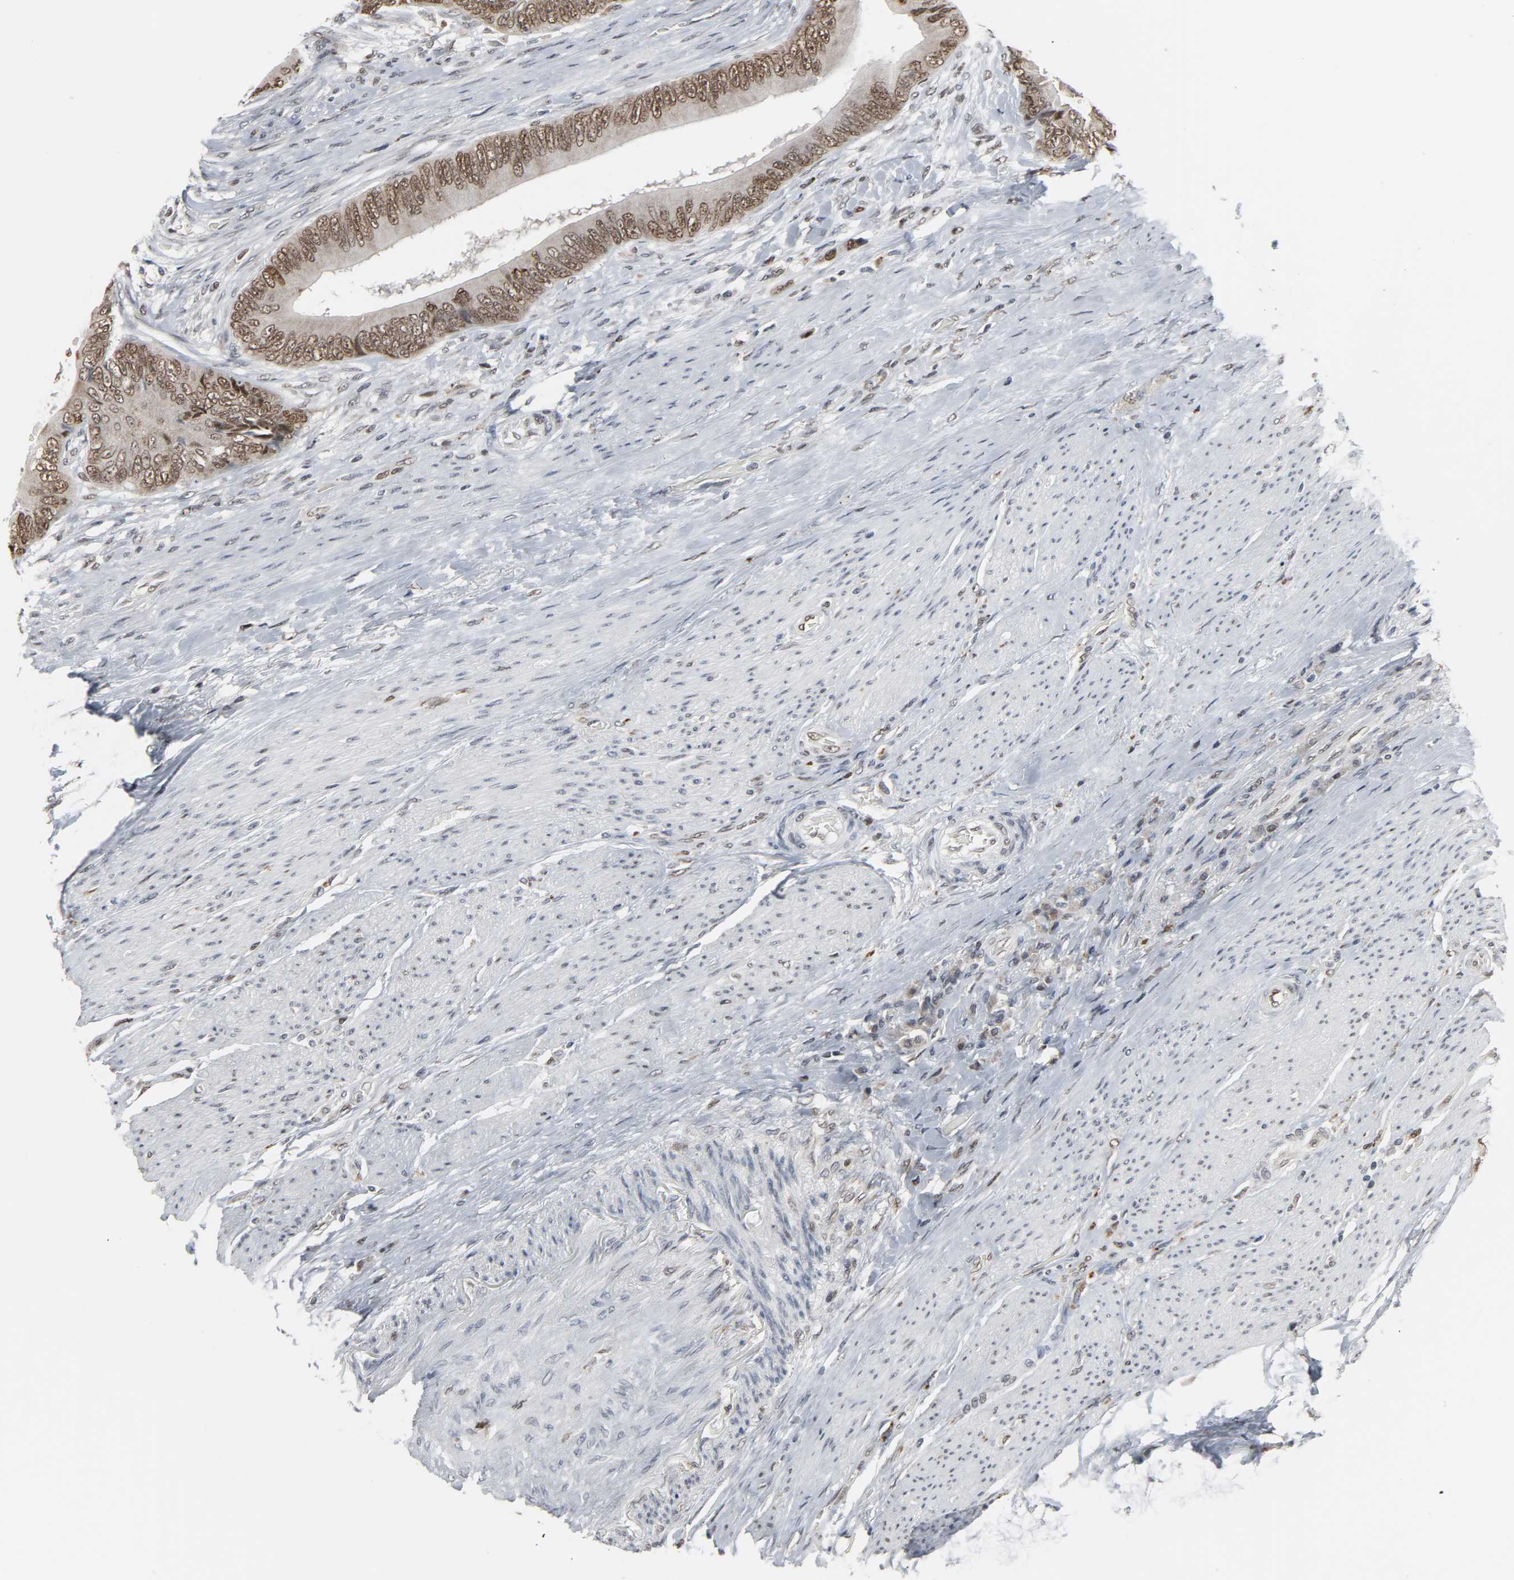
{"staining": {"intensity": "strong", "quantity": ">75%", "location": "nuclear"}, "tissue": "colorectal cancer", "cell_type": "Tumor cells", "image_type": "cancer", "snomed": [{"axis": "morphology", "description": "Adenocarcinoma, NOS"}, {"axis": "topography", "description": "Rectum"}], "caption": "IHC (DAB (3,3'-diaminobenzidine)) staining of colorectal cancer (adenocarcinoma) exhibits strong nuclear protein staining in approximately >75% of tumor cells.", "gene": "DAZAP1", "patient": {"sex": "female", "age": 77}}